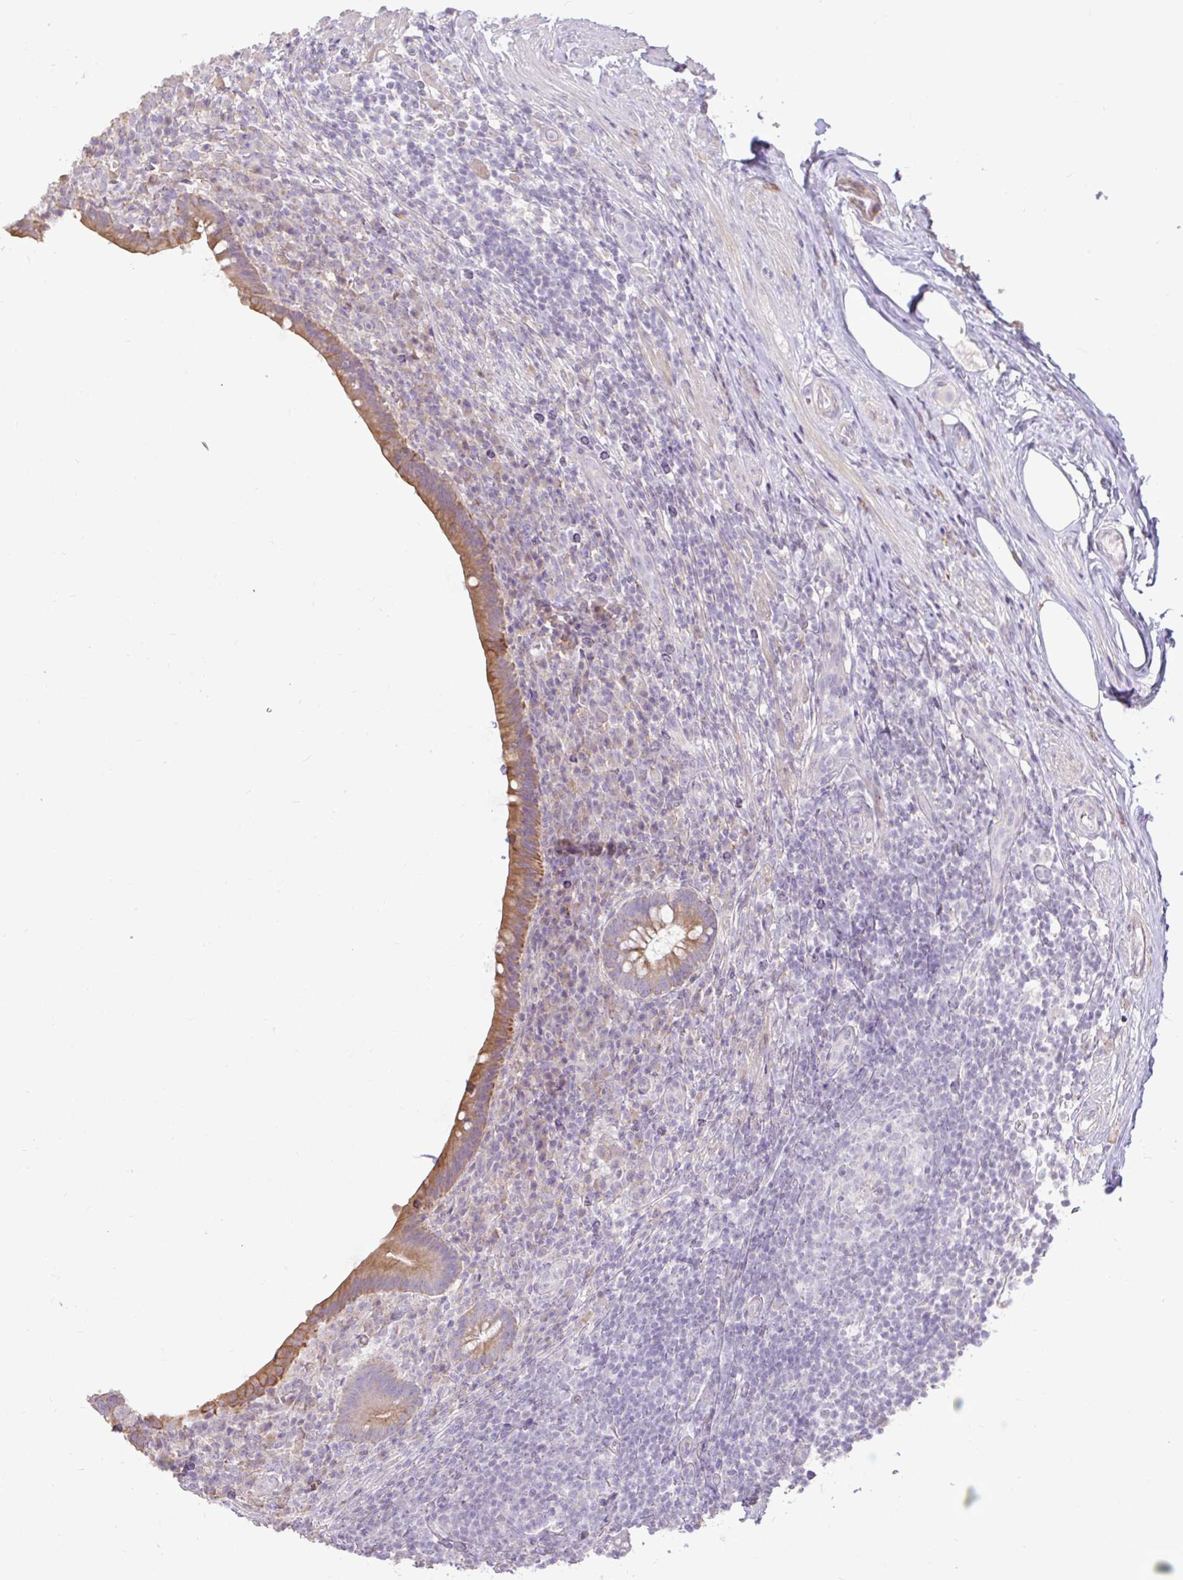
{"staining": {"intensity": "moderate", "quantity": "25%-75%", "location": "cytoplasmic/membranous"}, "tissue": "appendix", "cell_type": "Glandular cells", "image_type": "normal", "snomed": [{"axis": "morphology", "description": "Normal tissue, NOS"}, {"axis": "topography", "description": "Appendix"}], "caption": "Immunohistochemical staining of unremarkable appendix exhibits moderate cytoplasmic/membranous protein expression in approximately 25%-75% of glandular cells.", "gene": "STRIP1", "patient": {"sex": "female", "age": 56}}